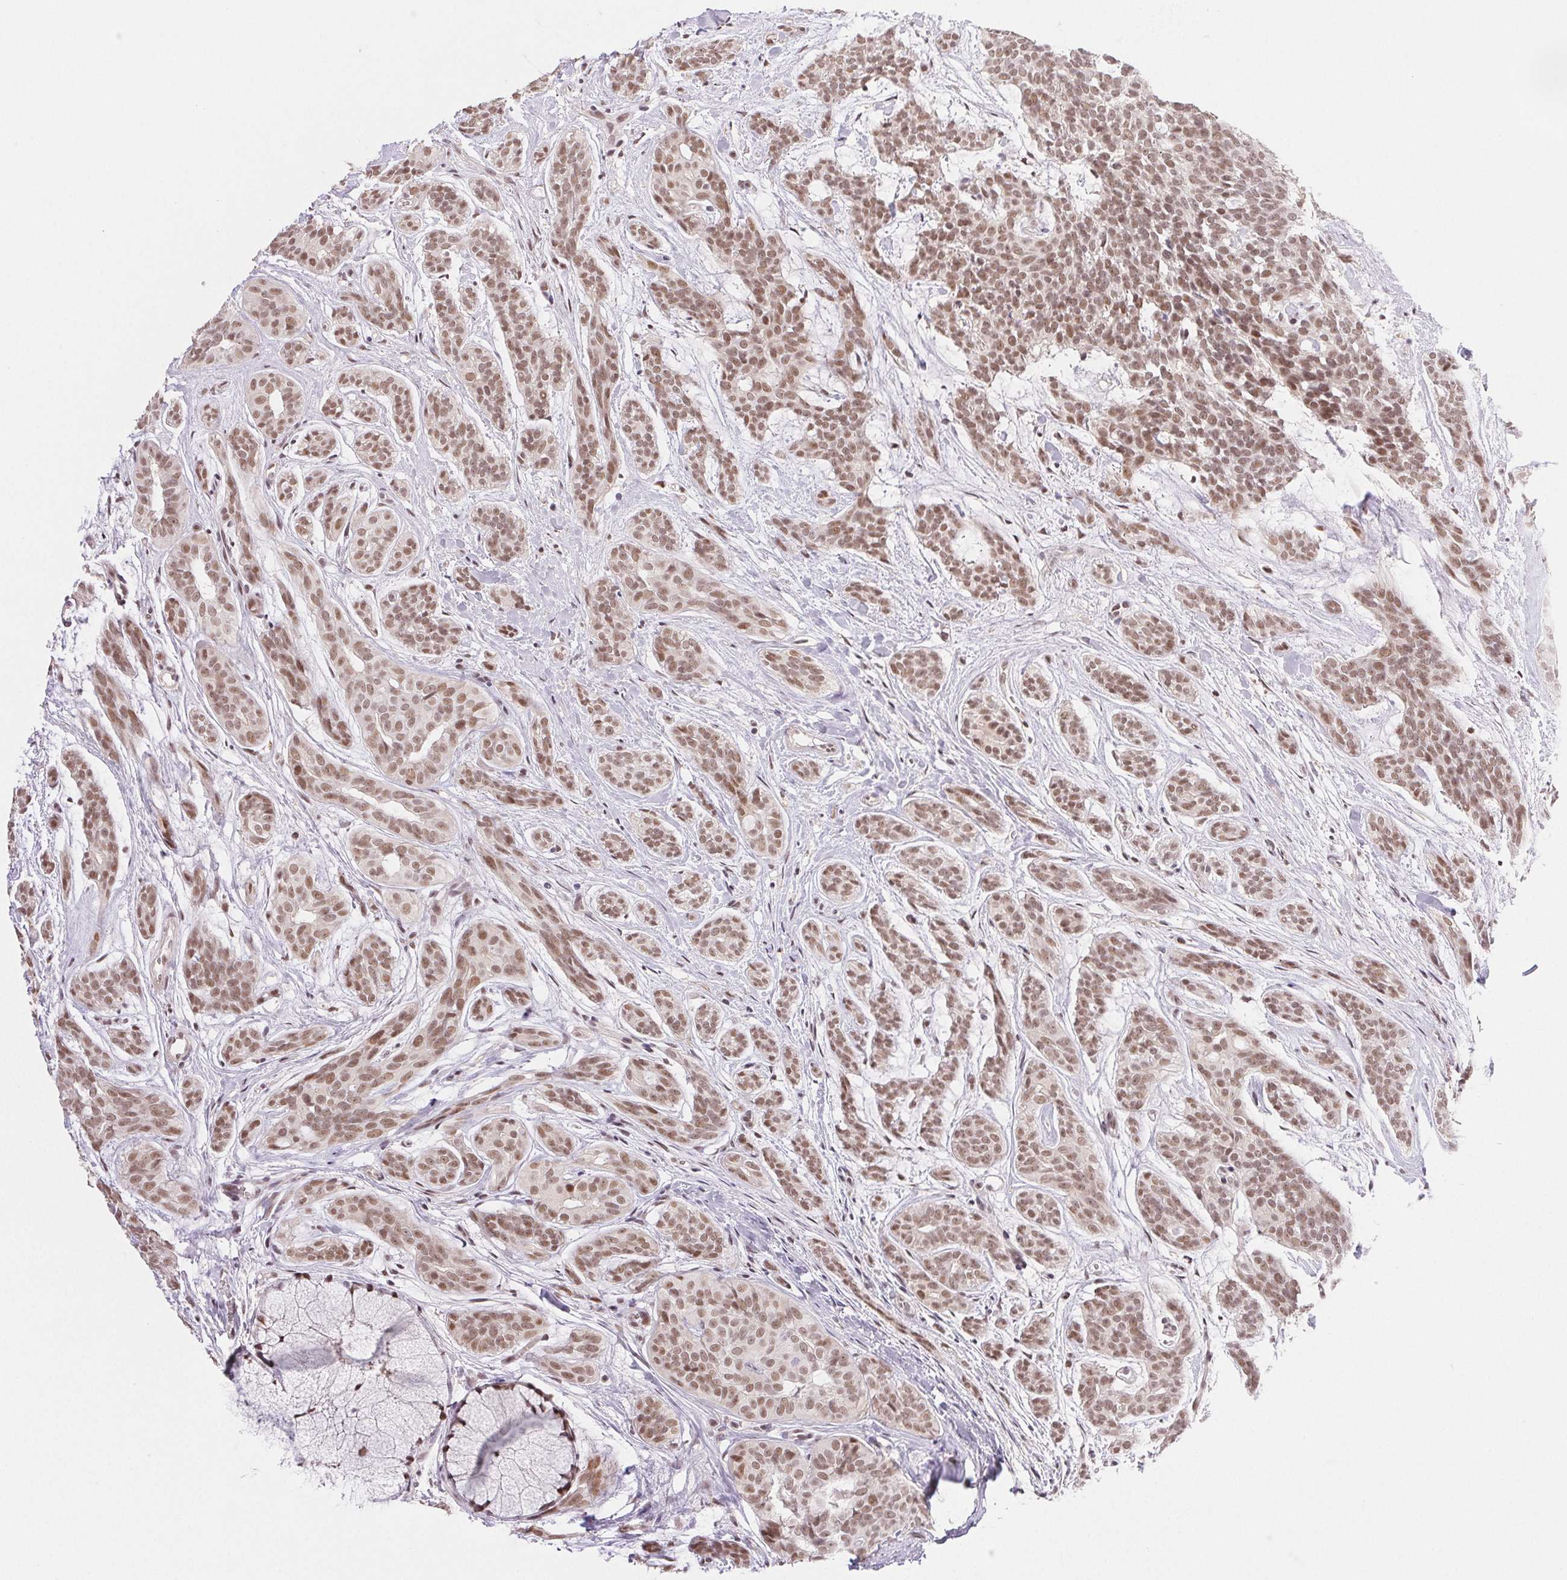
{"staining": {"intensity": "moderate", "quantity": ">75%", "location": "nuclear"}, "tissue": "head and neck cancer", "cell_type": "Tumor cells", "image_type": "cancer", "snomed": [{"axis": "morphology", "description": "Adenocarcinoma, NOS"}, {"axis": "topography", "description": "Head-Neck"}], "caption": "This is a photomicrograph of immunohistochemistry (IHC) staining of head and neck cancer (adenocarcinoma), which shows moderate positivity in the nuclear of tumor cells.", "gene": "PRPF18", "patient": {"sex": "male", "age": 66}}